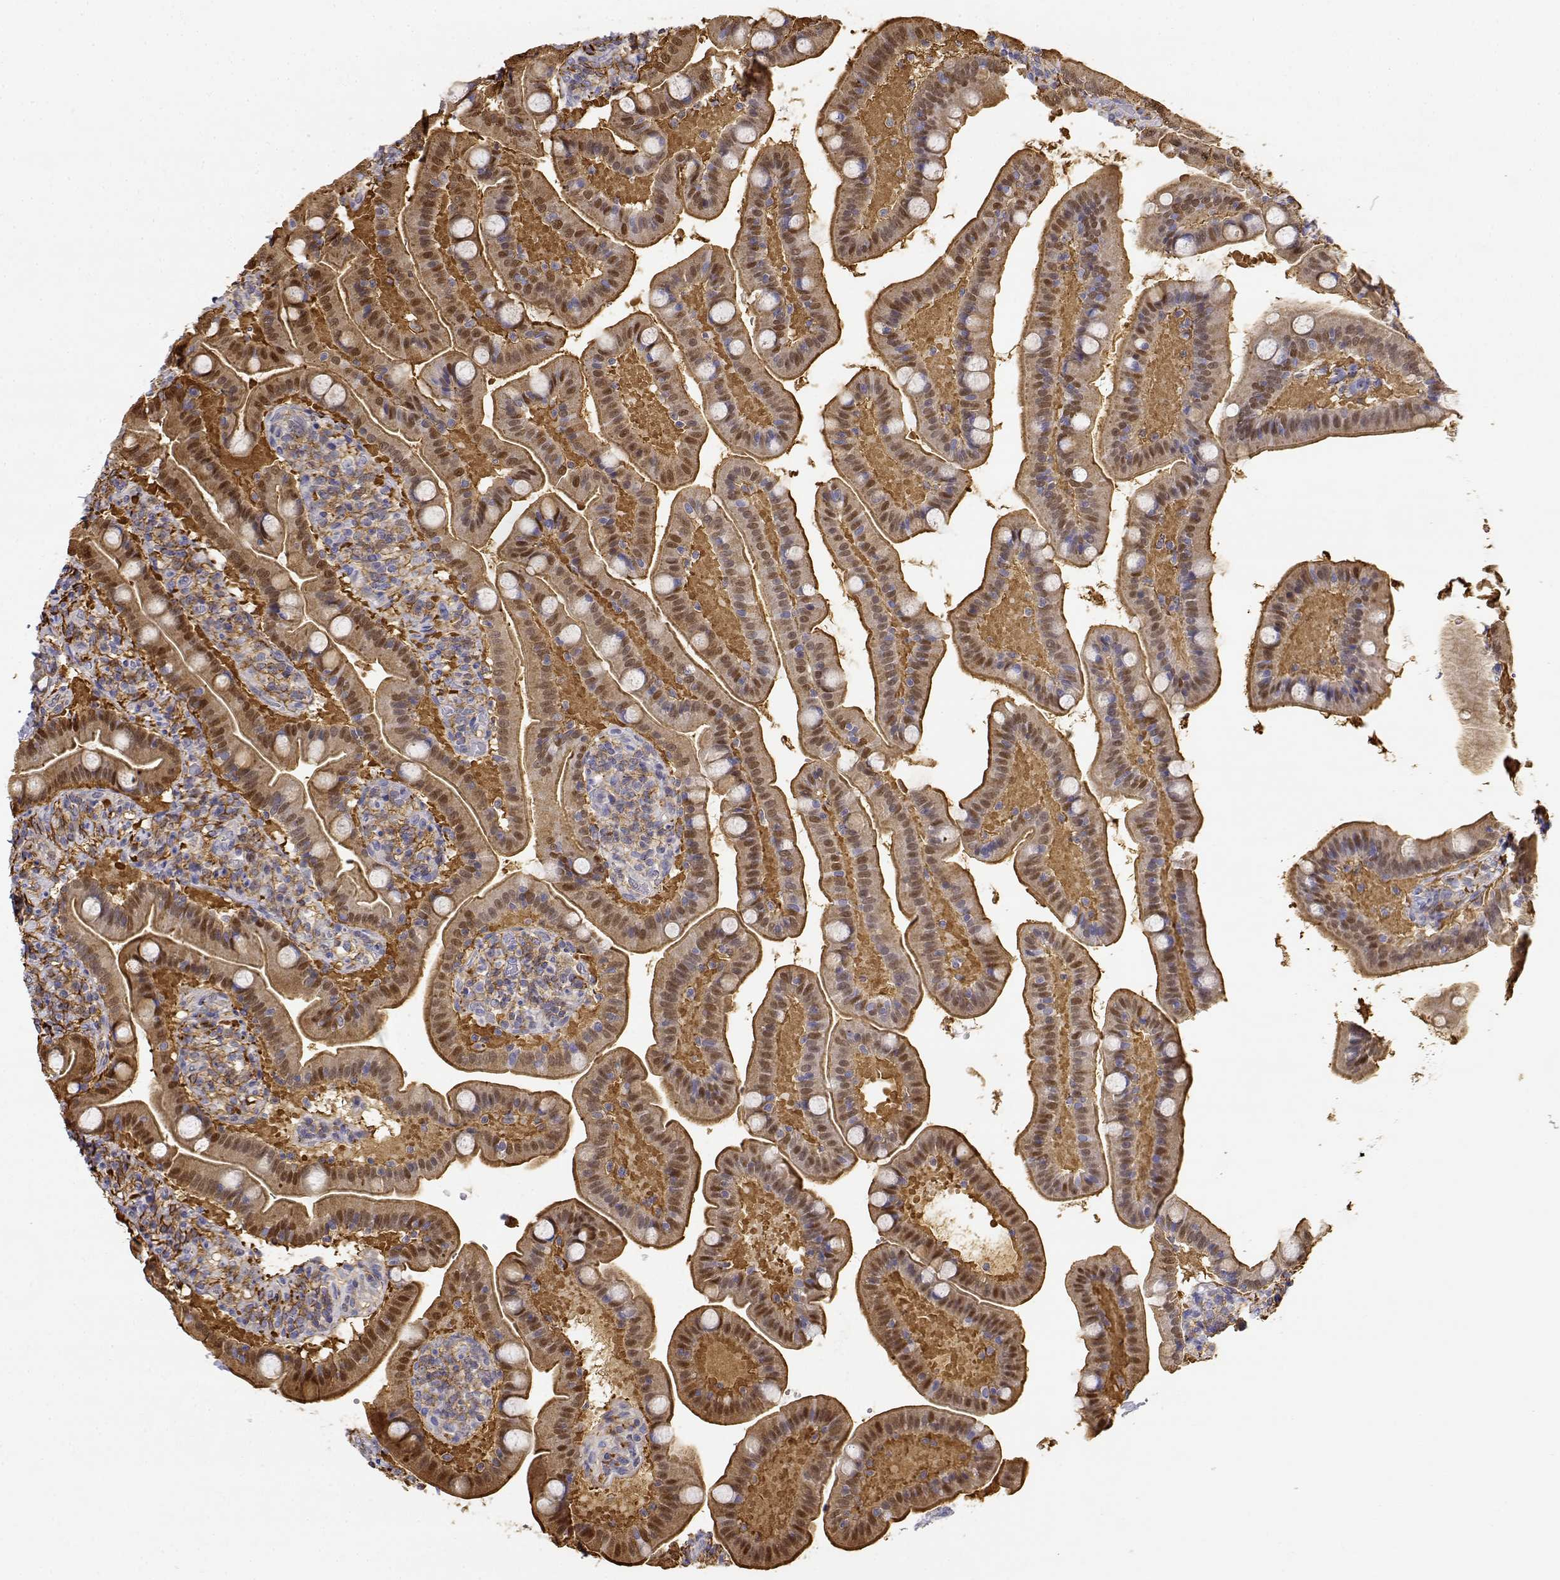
{"staining": {"intensity": "moderate", "quantity": "25%-75%", "location": "cytoplasmic/membranous,nuclear"}, "tissue": "small intestine", "cell_type": "Glandular cells", "image_type": "normal", "snomed": [{"axis": "morphology", "description": "Normal tissue, NOS"}, {"axis": "topography", "description": "Small intestine"}], "caption": "Normal small intestine reveals moderate cytoplasmic/membranous,nuclear positivity in approximately 25%-75% of glandular cells, visualized by immunohistochemistry. (DAB IHC, brown staining for protein, blue staining for nuclei).", "gene": "ADA", "patient": {"sex": "male", "age": 66}}